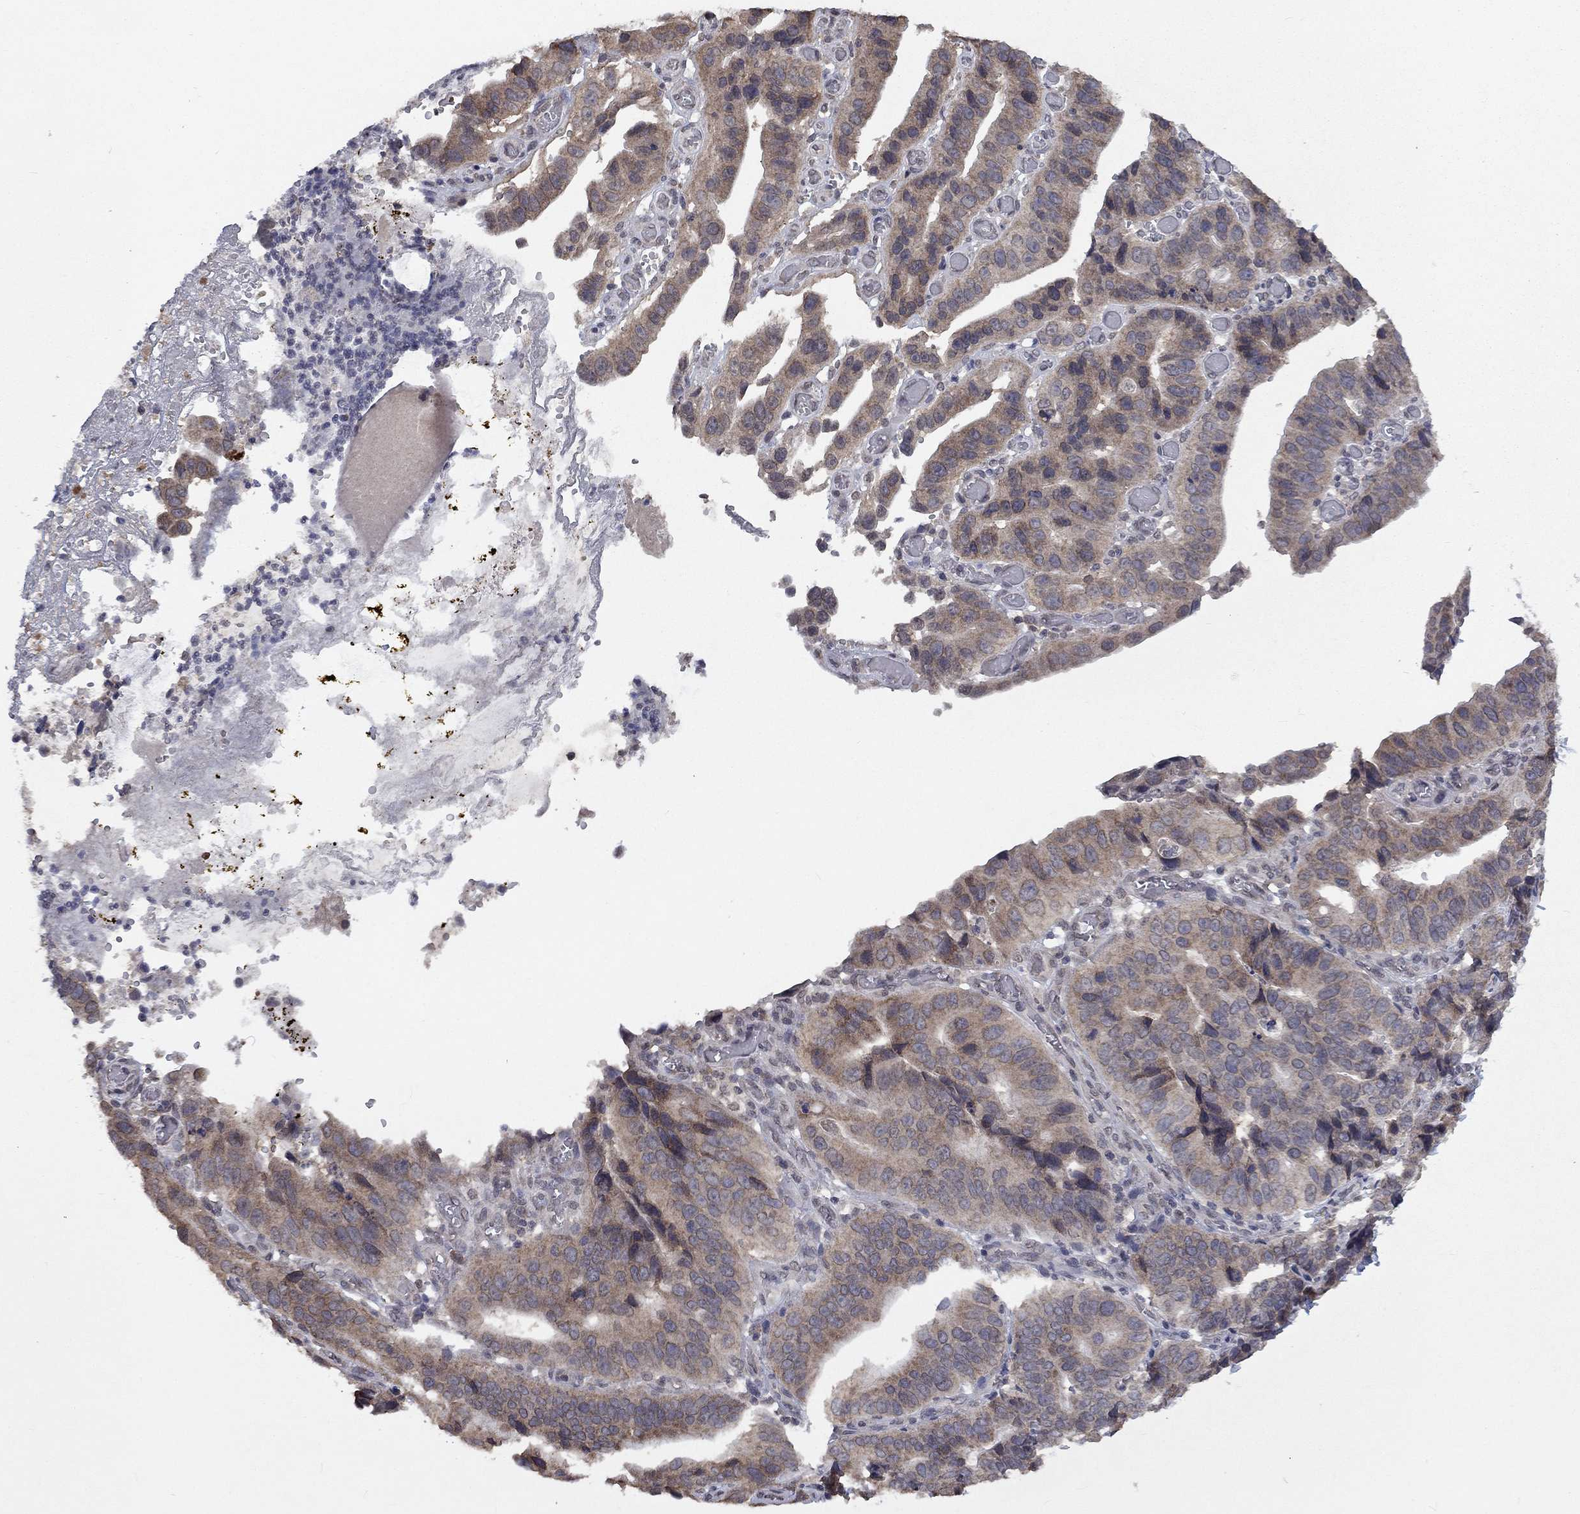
{"staining": {"intensity": "moderate", "quantity": ">75%", "location": "cytoplasmic/membranous"}, "tissue": "stomach cancer", "cell_type": "Tumor cells", "image_type": "cancer", "snomed": [{"axis": "morphology", "description": "Adenocarcinoma, NOS"}, {"axis": "topography", "description": "Stomach"}], "caption": "Immunohistochemical staining of stomach cancer (adenocarcinoma) reveals moderate cytoplasmic/membranous protein staining in approximately >75% of tumor cells.", "gene": "SPATA33", "patient": {"sex": "male", "age": 84}}